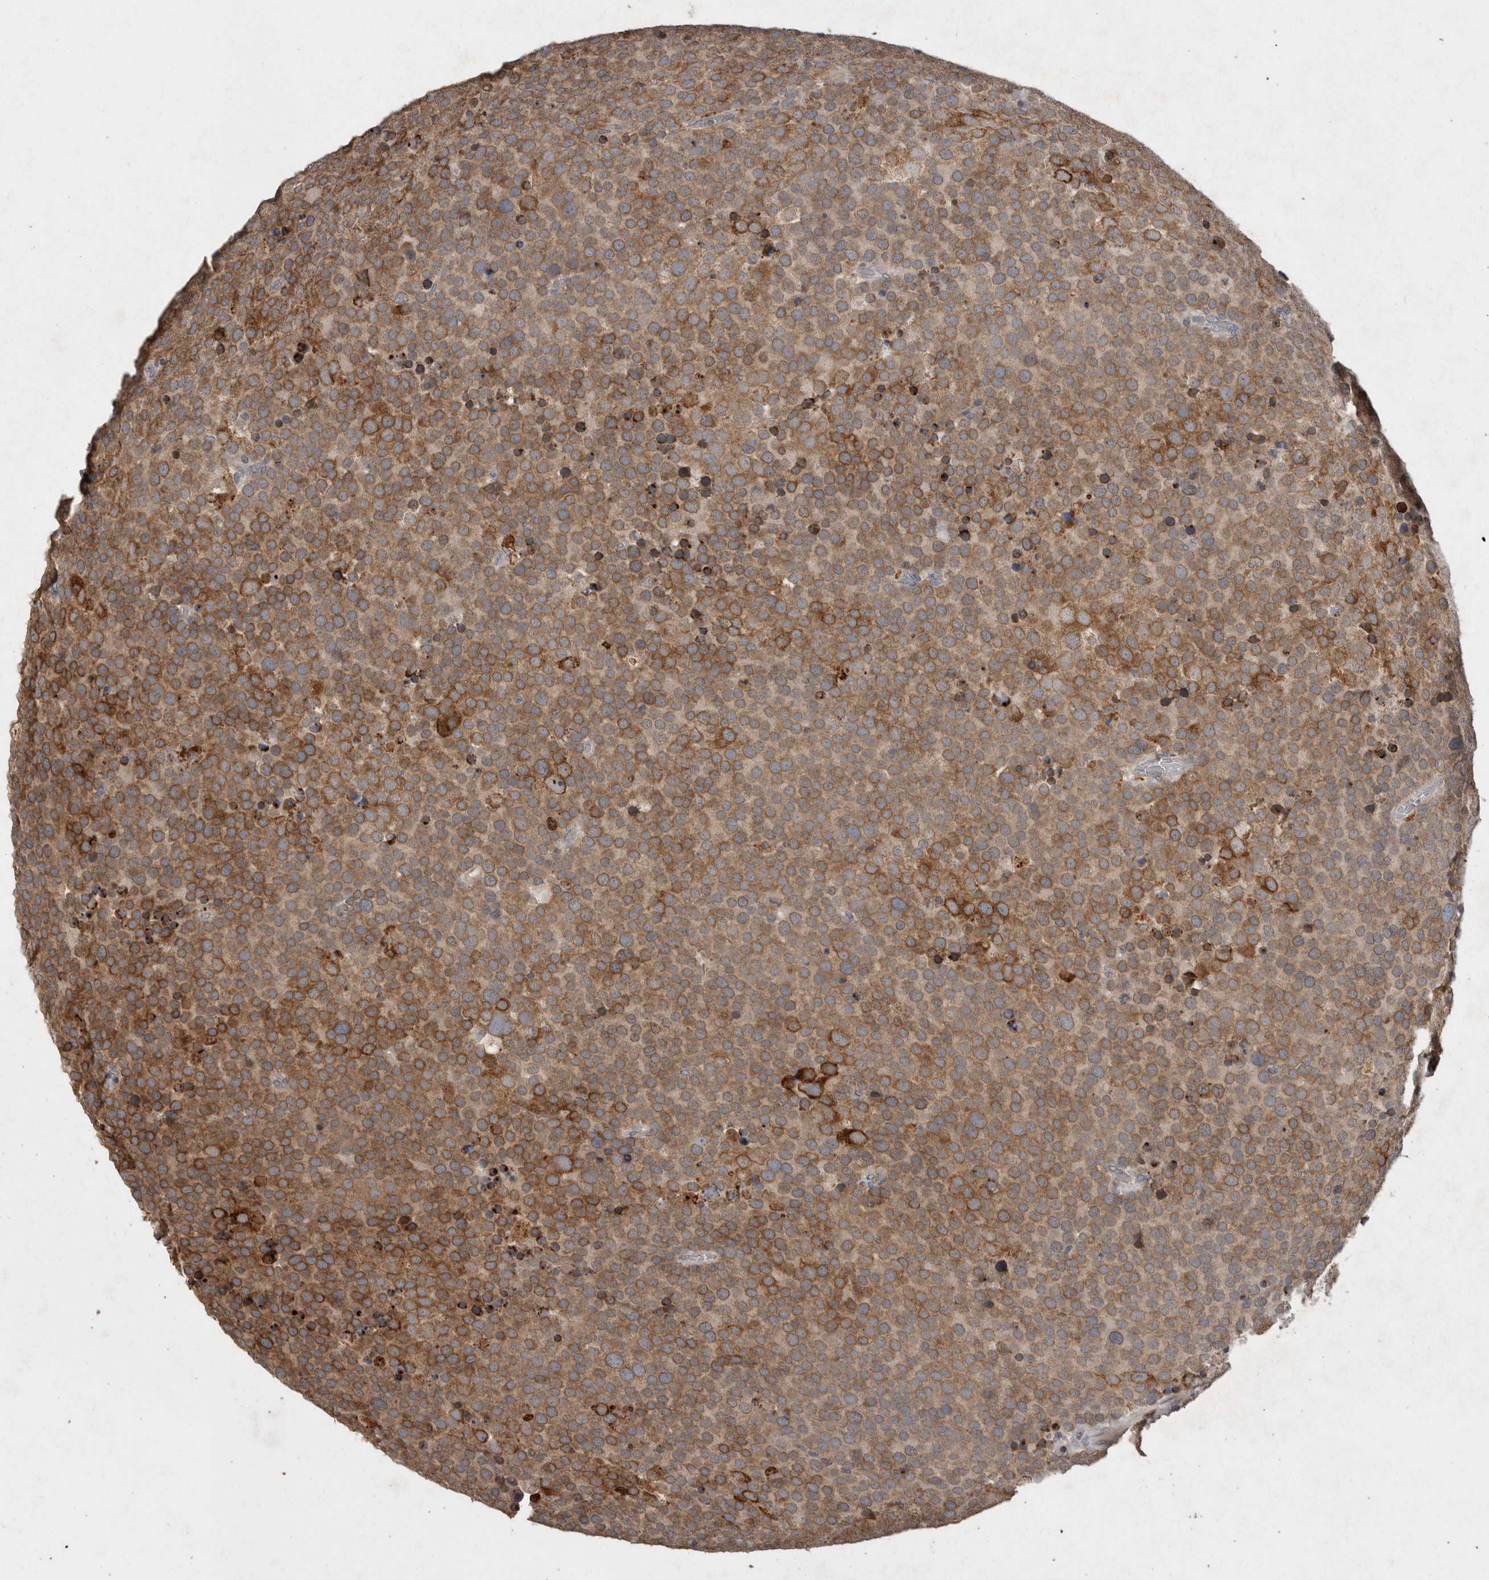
{"staining": {"intensity": "strong", "quantity": "25%-75%", "location": "cytoplasmic/membranous"}, "tissue": "testis cancer", "cell_type": "Tumor cells", "image_type": "cancer", "snomed": [{"axis": "morphology", "description": "Seminoma, NOS"}, {"axis": "topography", "description": "Testis"}], "caption": "The immunohistochemical stain labels strong cytoplasmic/membranous positivity in tumor cells of testis cancer tissue.", "gene": "ADGRL3", "patient": {"sex": "male", "age": 71}}